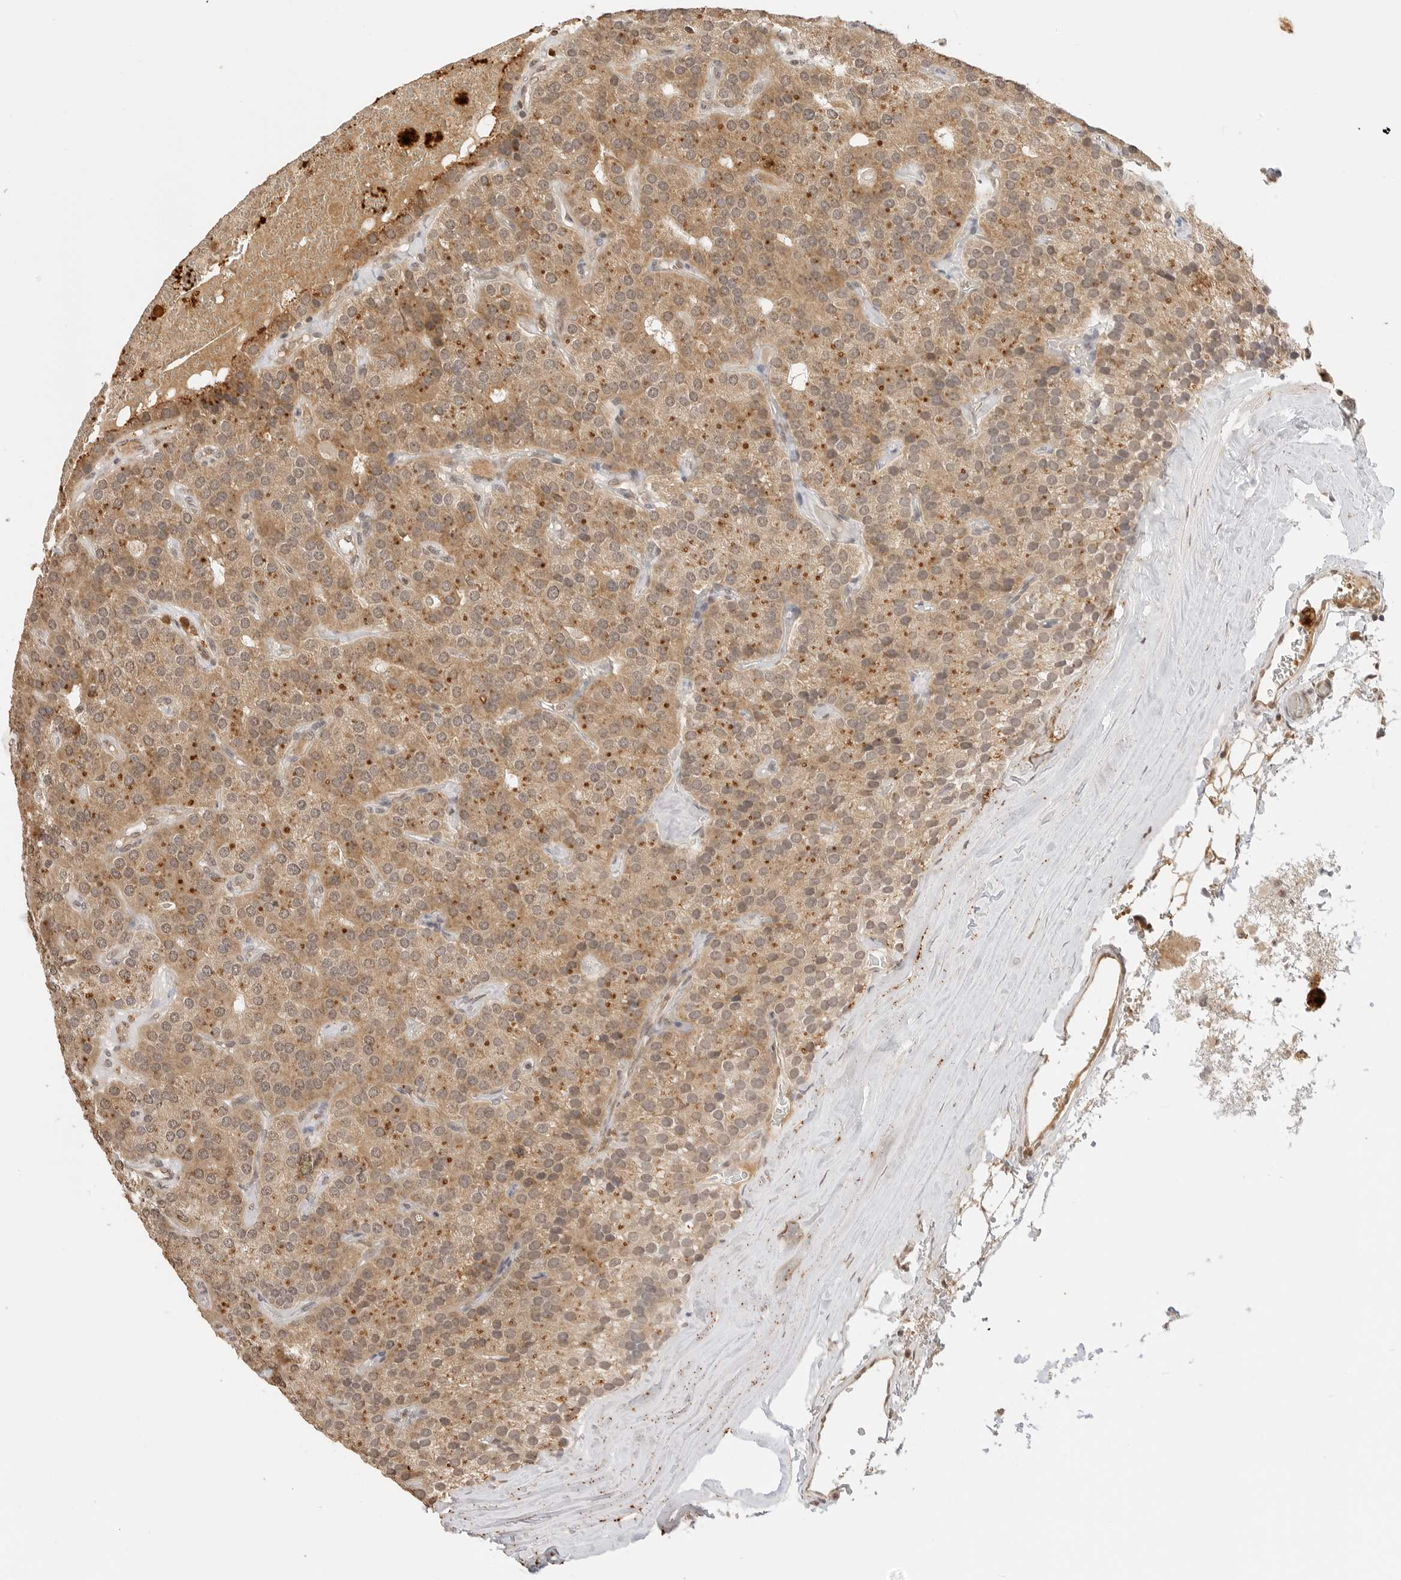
{"staining": {"intensity": "moderate", "quantity": ">75%", "location": "cytoplasmic/membranous,nuclear"}, "tissue": "parathyroid gland", "cell_type": "Glandular cells", "image_type": "normal", "snomed": [{"axis": "morphology", "description": "Normal tissue, NOS"}, {"axis": "morphology", "description": "Adenoma, NOS"}, {"axis": "topography", "description": "Parathyroid gland"}], "caption": "Immunohistochemical staining of benign parathyroid gland reveals >75% levels of moderate cytoplasmic/membranous,nuclear protein expression in about >75% of glandular cells. Nuclei are stained in blue.", "gene": "GPR34", "patient": {"sex": "female", "age": 86}}